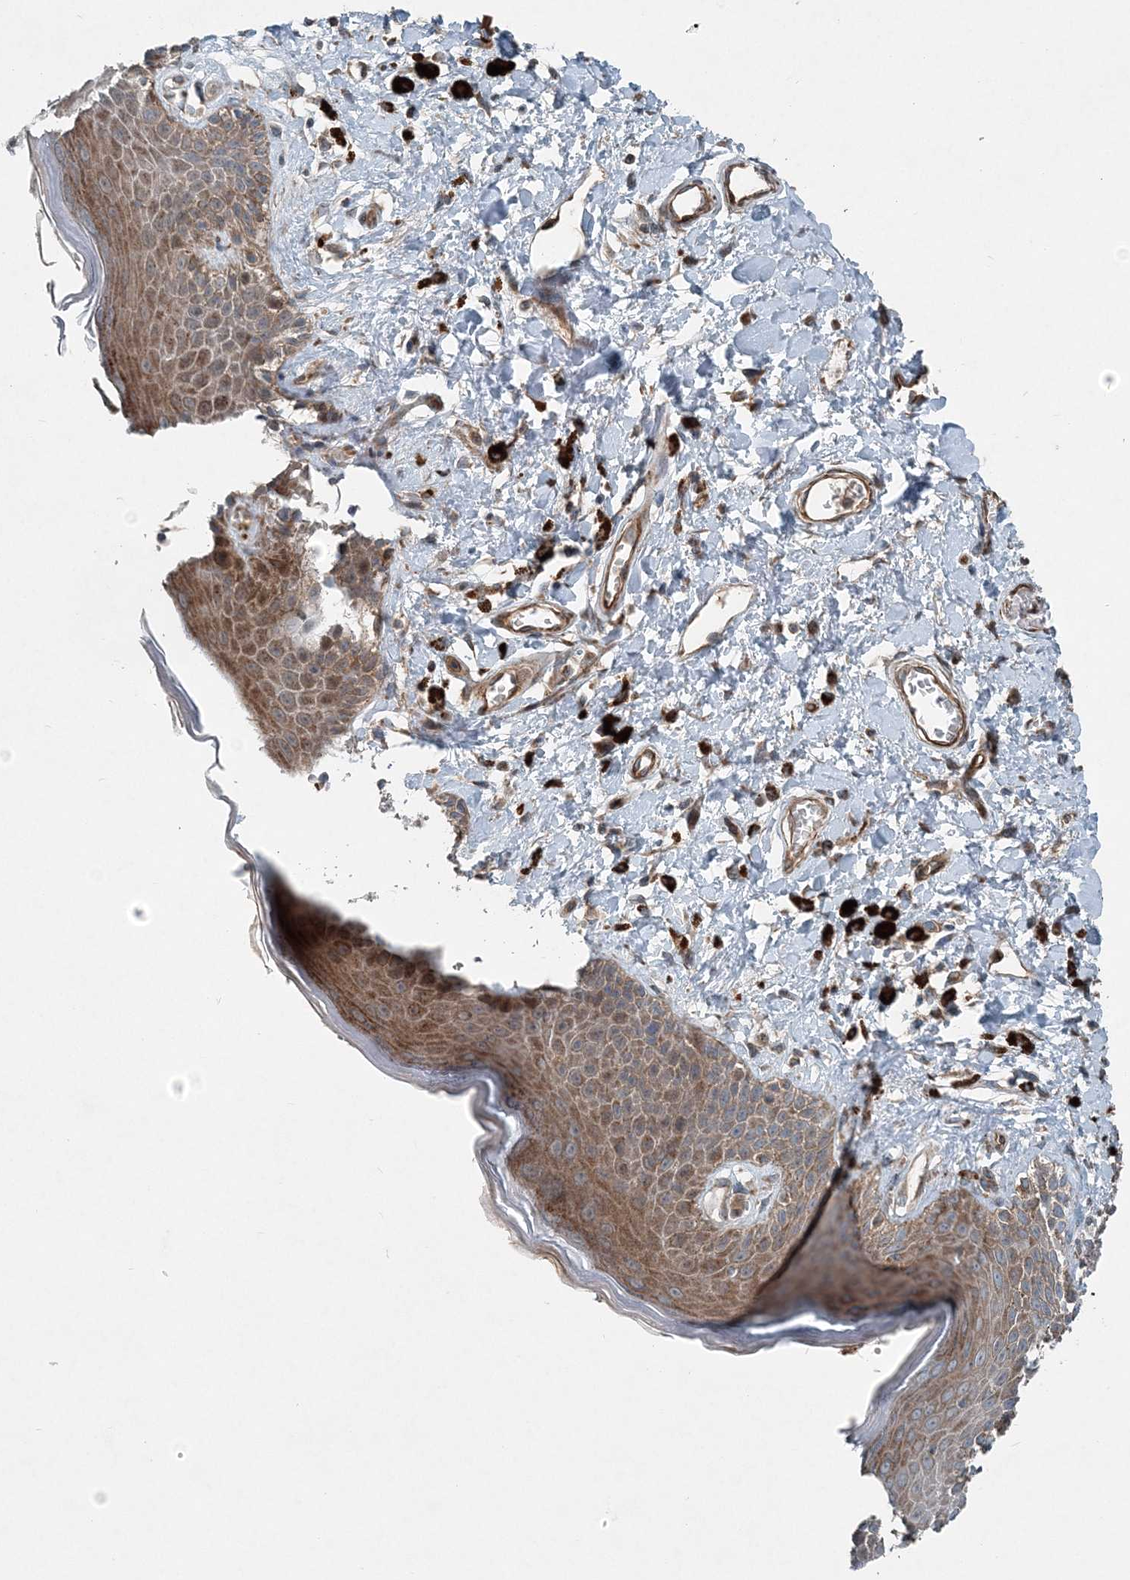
{"staining": {"intensity": "moderate", "quantity": ">75%", "location": "cytoplasmic/membranous"}, "tissue": "skin", "cell_type": "Epidermal cells", "image_type": "normal", "snomed": [{"axis": "morphology", "description": "Normal tissue, NOS"}, {"axis": "topography", "description": "Anal"}], "caption": "Skin stained with a brown dye exhibits moderate cytoplasmic/membranous positive positivity in about >75% of epidermal cells.", "gene": "INTU", "patient": {"sex": "female", "age": 78}}